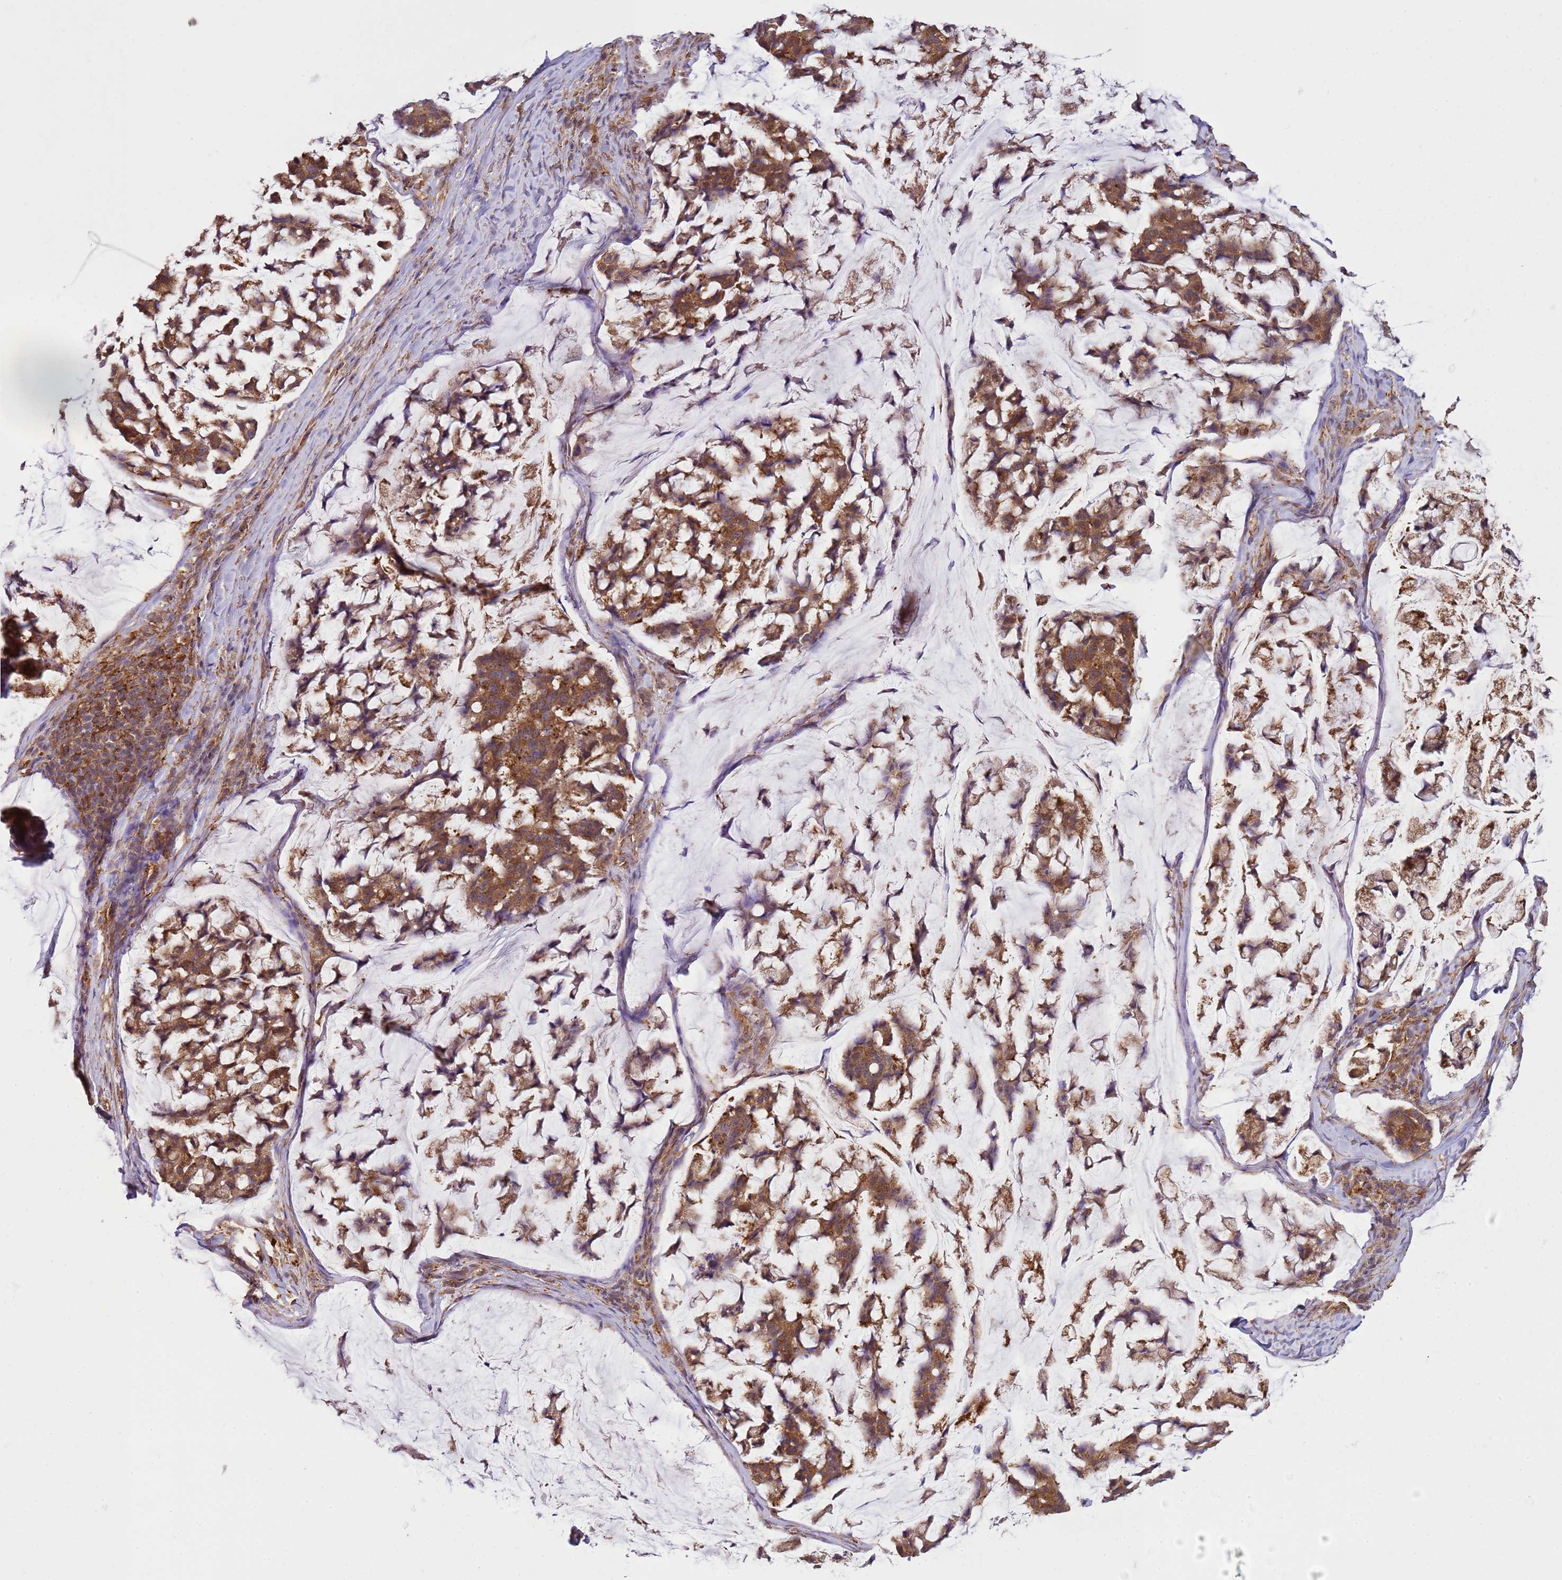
{"staining": {"intensity": "moderate", "quantity": ">75%", "location": "cytoplasmic/membranous"}, "tissue": "stomach cancer", "cell_type": "Tumor cells", "image_type": "cancer", "snomed": [{"axis": "morphology", "description": "Adenocarcinoma, NOS"}, {"axis": "topography", "description": "Stomach, lower"}], "caption": "Immunohistochemistry (DAB (3,3'-diaminobenzidine)) staining of human stomach adenocarcinoma reveals moderate cytoplasmic/membranous protein positivity in about >75% of tumor cells.", "gene": "GABRE", "patient": {"sex": "male", "age": 67}}